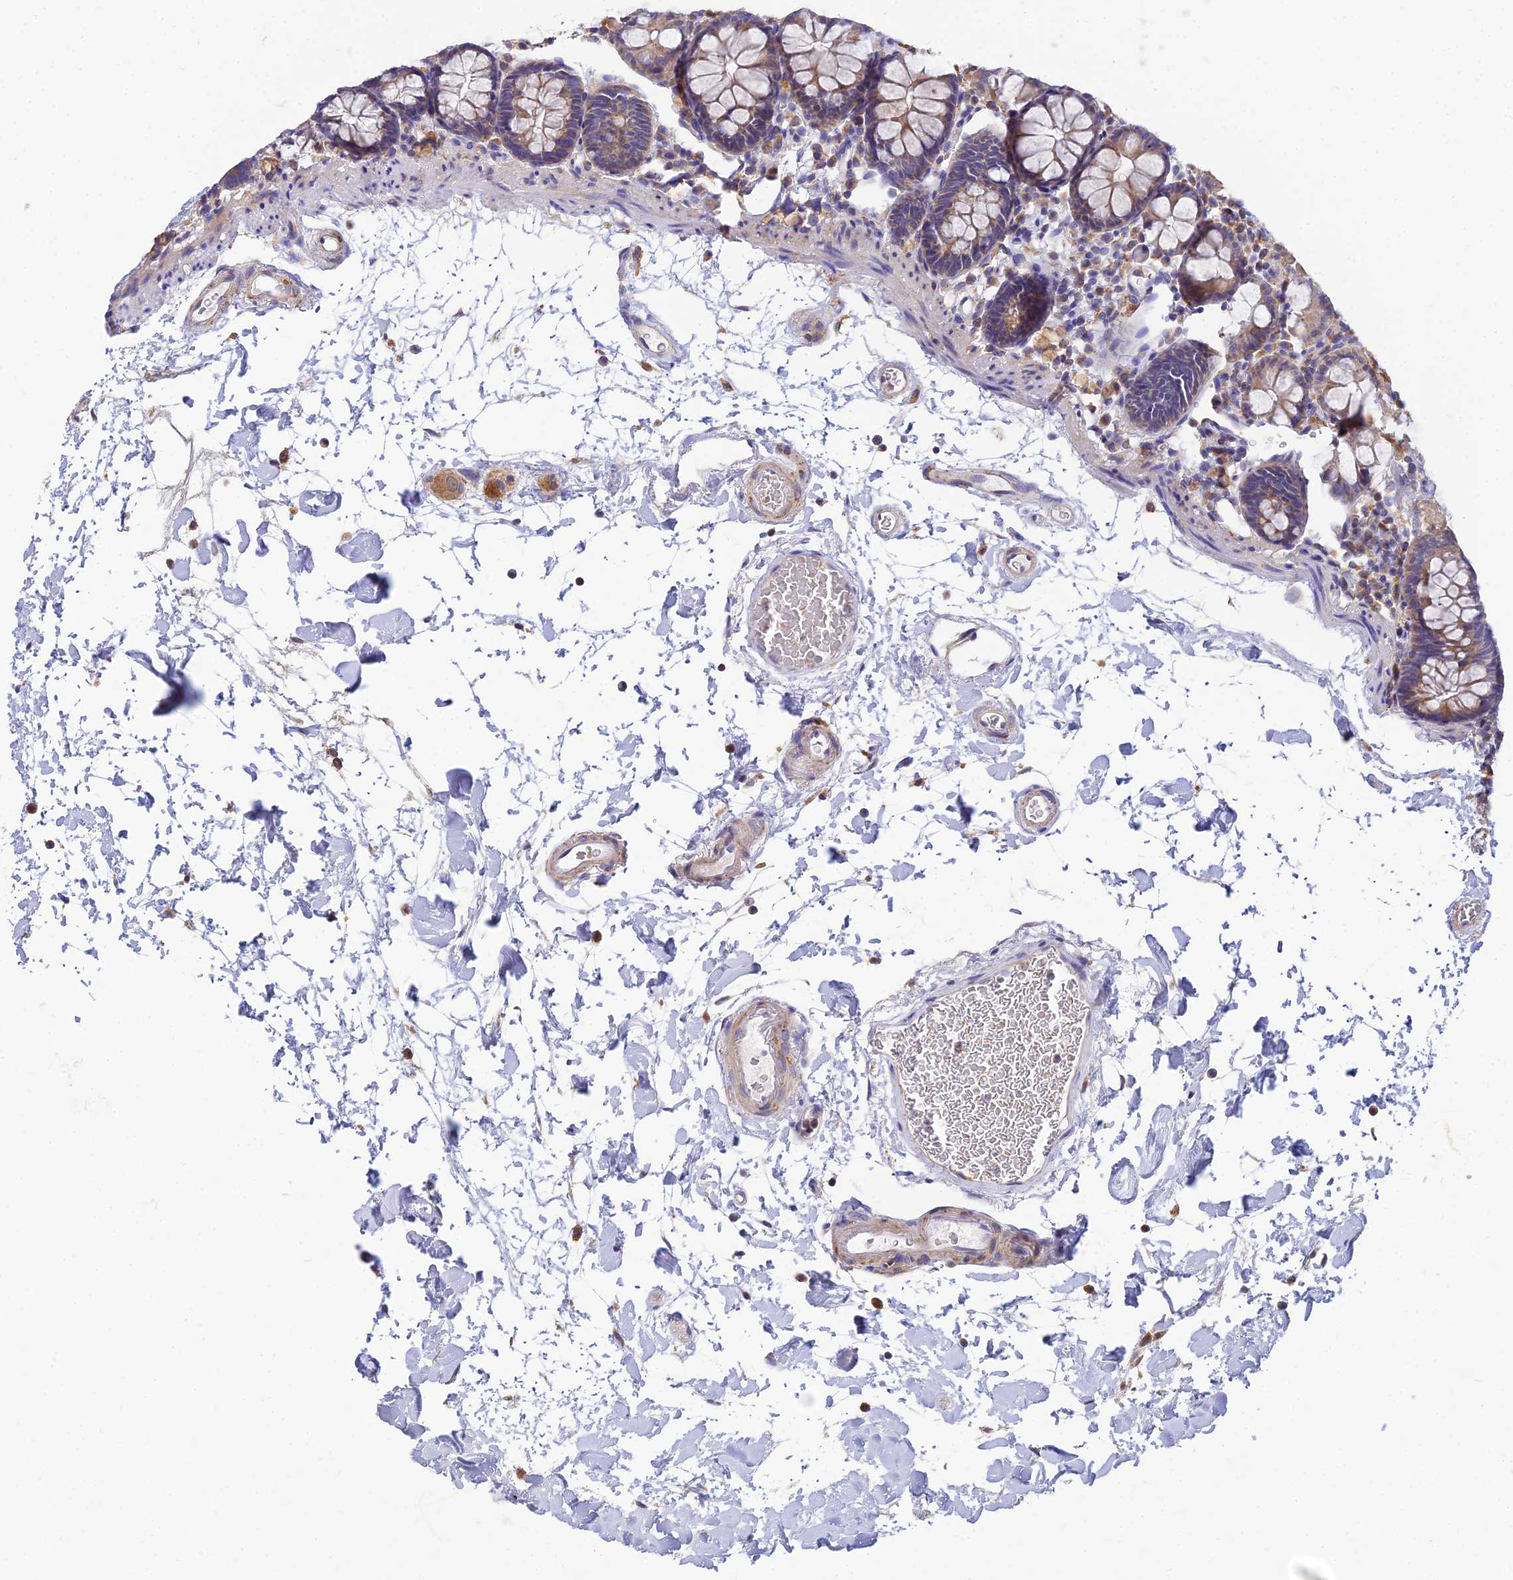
{"staining": {"intensity": "moderate", "quantity": "25%-75%", "location": "cytoplasmic/membranous"}, "tissue": "colon", "cell_type": "Endothelial cells", "image_type": "normal", "snomed": [{"axis": "morphology", "description": "Normal tissue, NOS"}, {"axis": "topography", "description": "Colon"}], "caption": "This micrograph exhibits immunohistochemistry staining of normal colon, with medium moderate cytoplasmic/membranous expression in approximately 25%-75% of endothelial cells.", "gene": "ARL8A", "patient": {"sex": "male", "age": 75}}